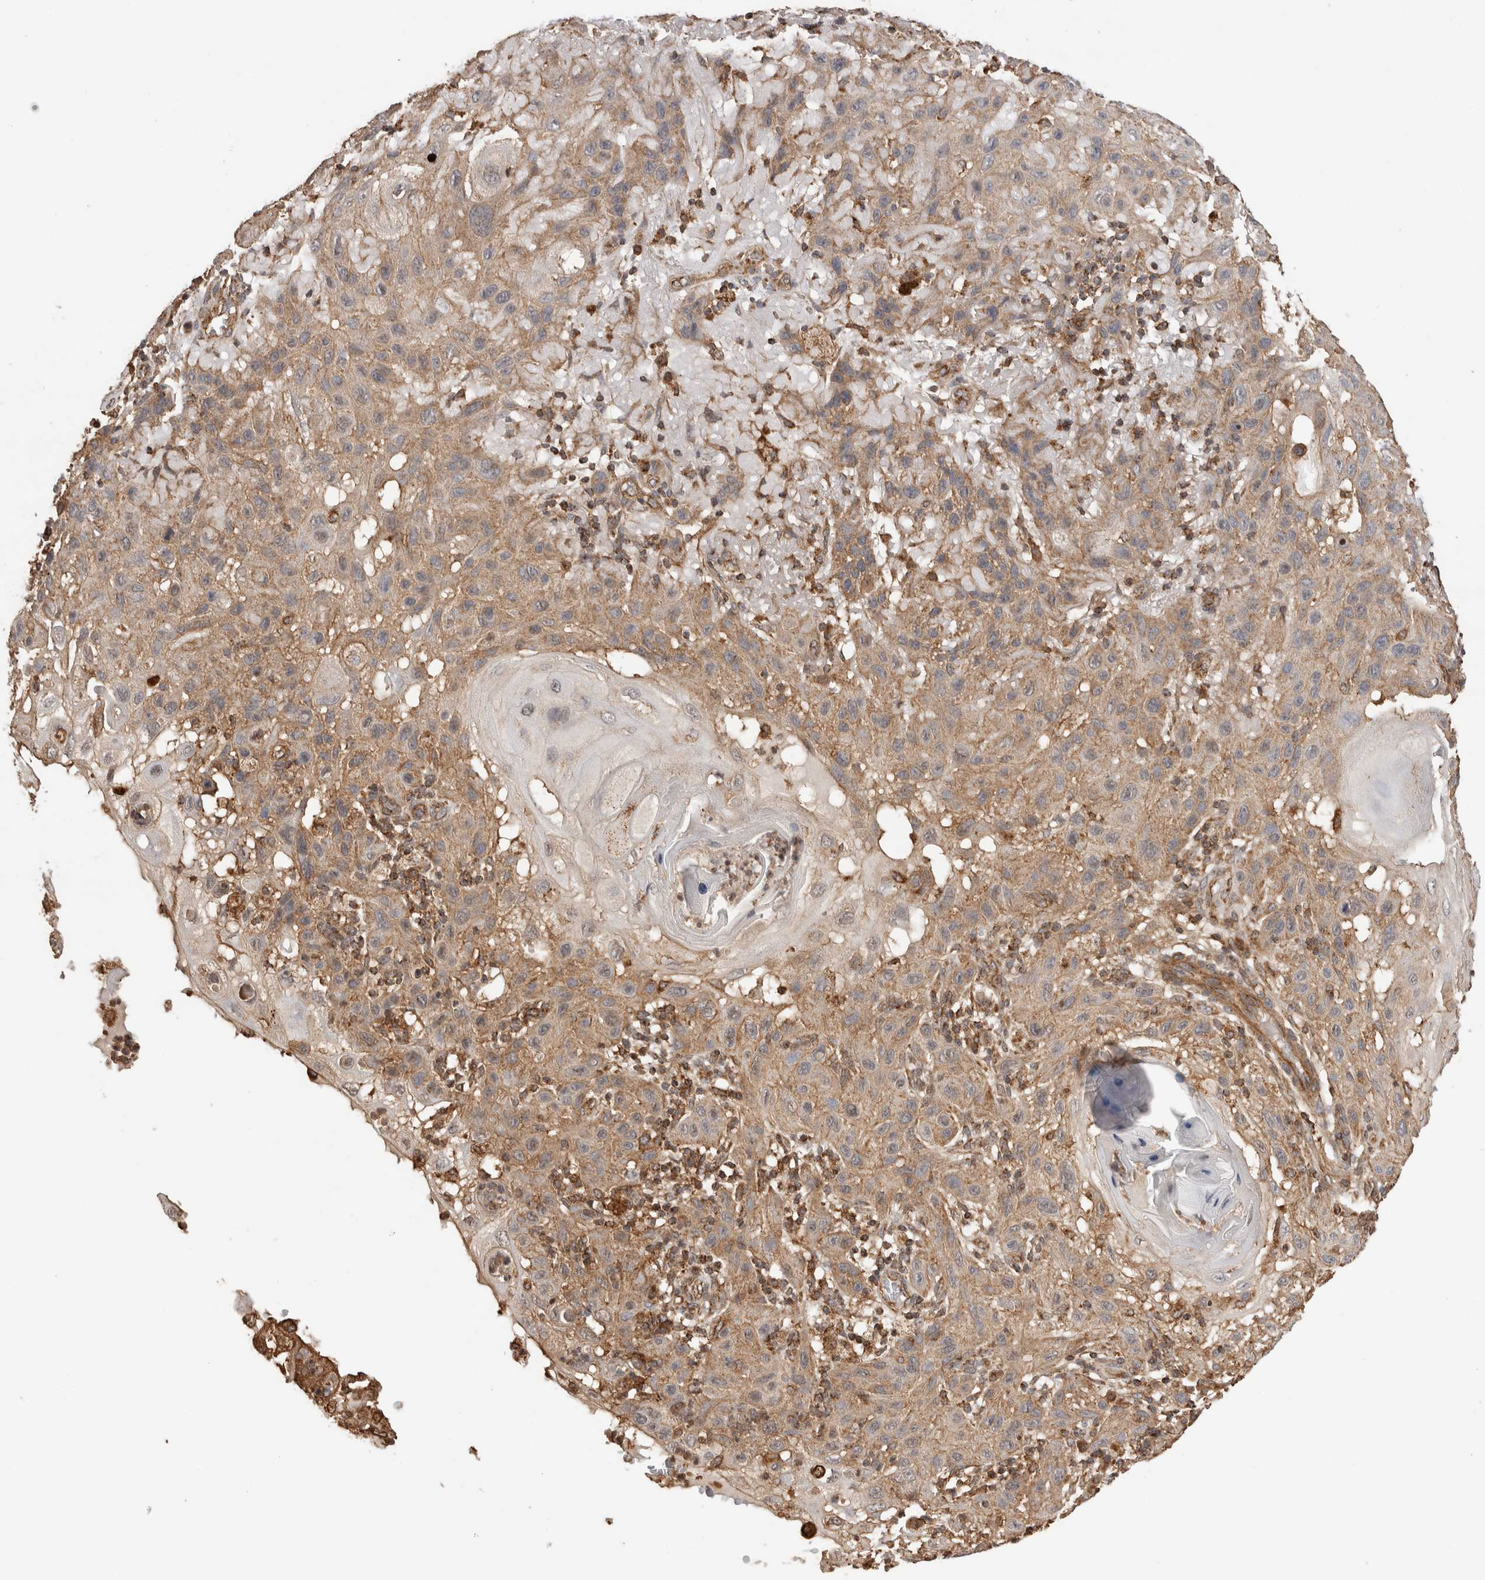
{"staining": {"intensity": "moderate", "quantity": ">75%", "location": "cytoplasmic/membranous"}, "tissue": "skin cancer", "cell_type": "Tumor cells", "image_type": "cancer", "snomed": [{"axis": "morphology", "description": "Normal tissue, NOS"}, {"axis": "morphology", "description": "Squamous cell carcinoma, NOS"}, {"axis": "topography", "description": "Skin"}], "caption": "A micrograph showing moderate cytoplasmic/membranous positivity in approximately >75% of tumor cells in skin squamous cell carcinoma, as visualized by brown immunohistochemical staining.", "gene": "IMMP2L", "patient": {"sex": "female", "age": 96}}